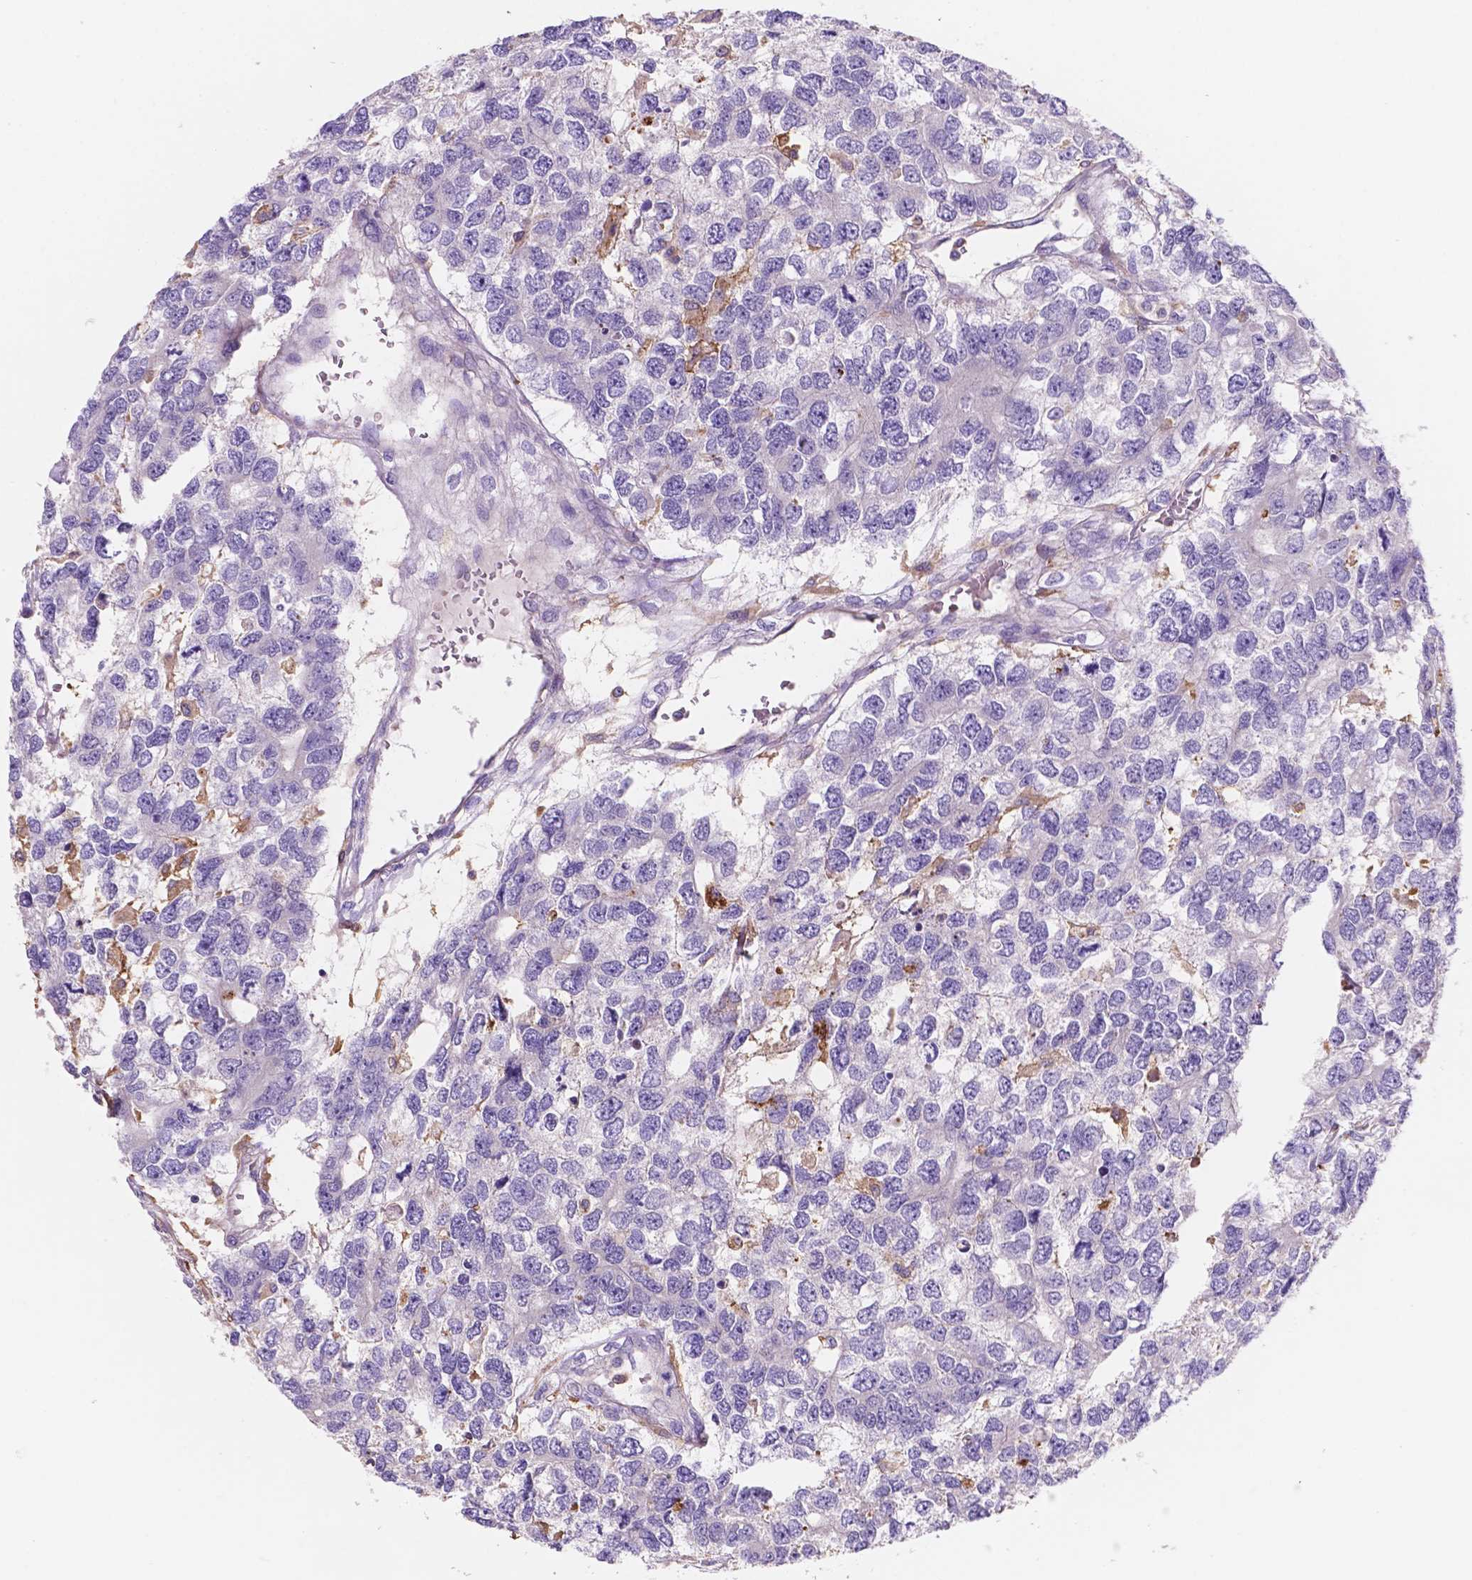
{"staining": {"intensity": "negative", "quantity": "none", "location": "none"}, "tissue": "testis cancer", "cell_type": "Tumor cells", "image_type": "cancer", "snomed": [{"axis": "morphology", "description": "Seminoma, NOS"}, {"axis": "topography", "description": "Testis"}], "caption": "A high-resolution micrograph shows IHC staining of testis cancer (seminoma), which exhibits no significant positivity in tumor cells.", "gene": "MKRN2OS", "patient": {"sex": "male", "age": 52}}